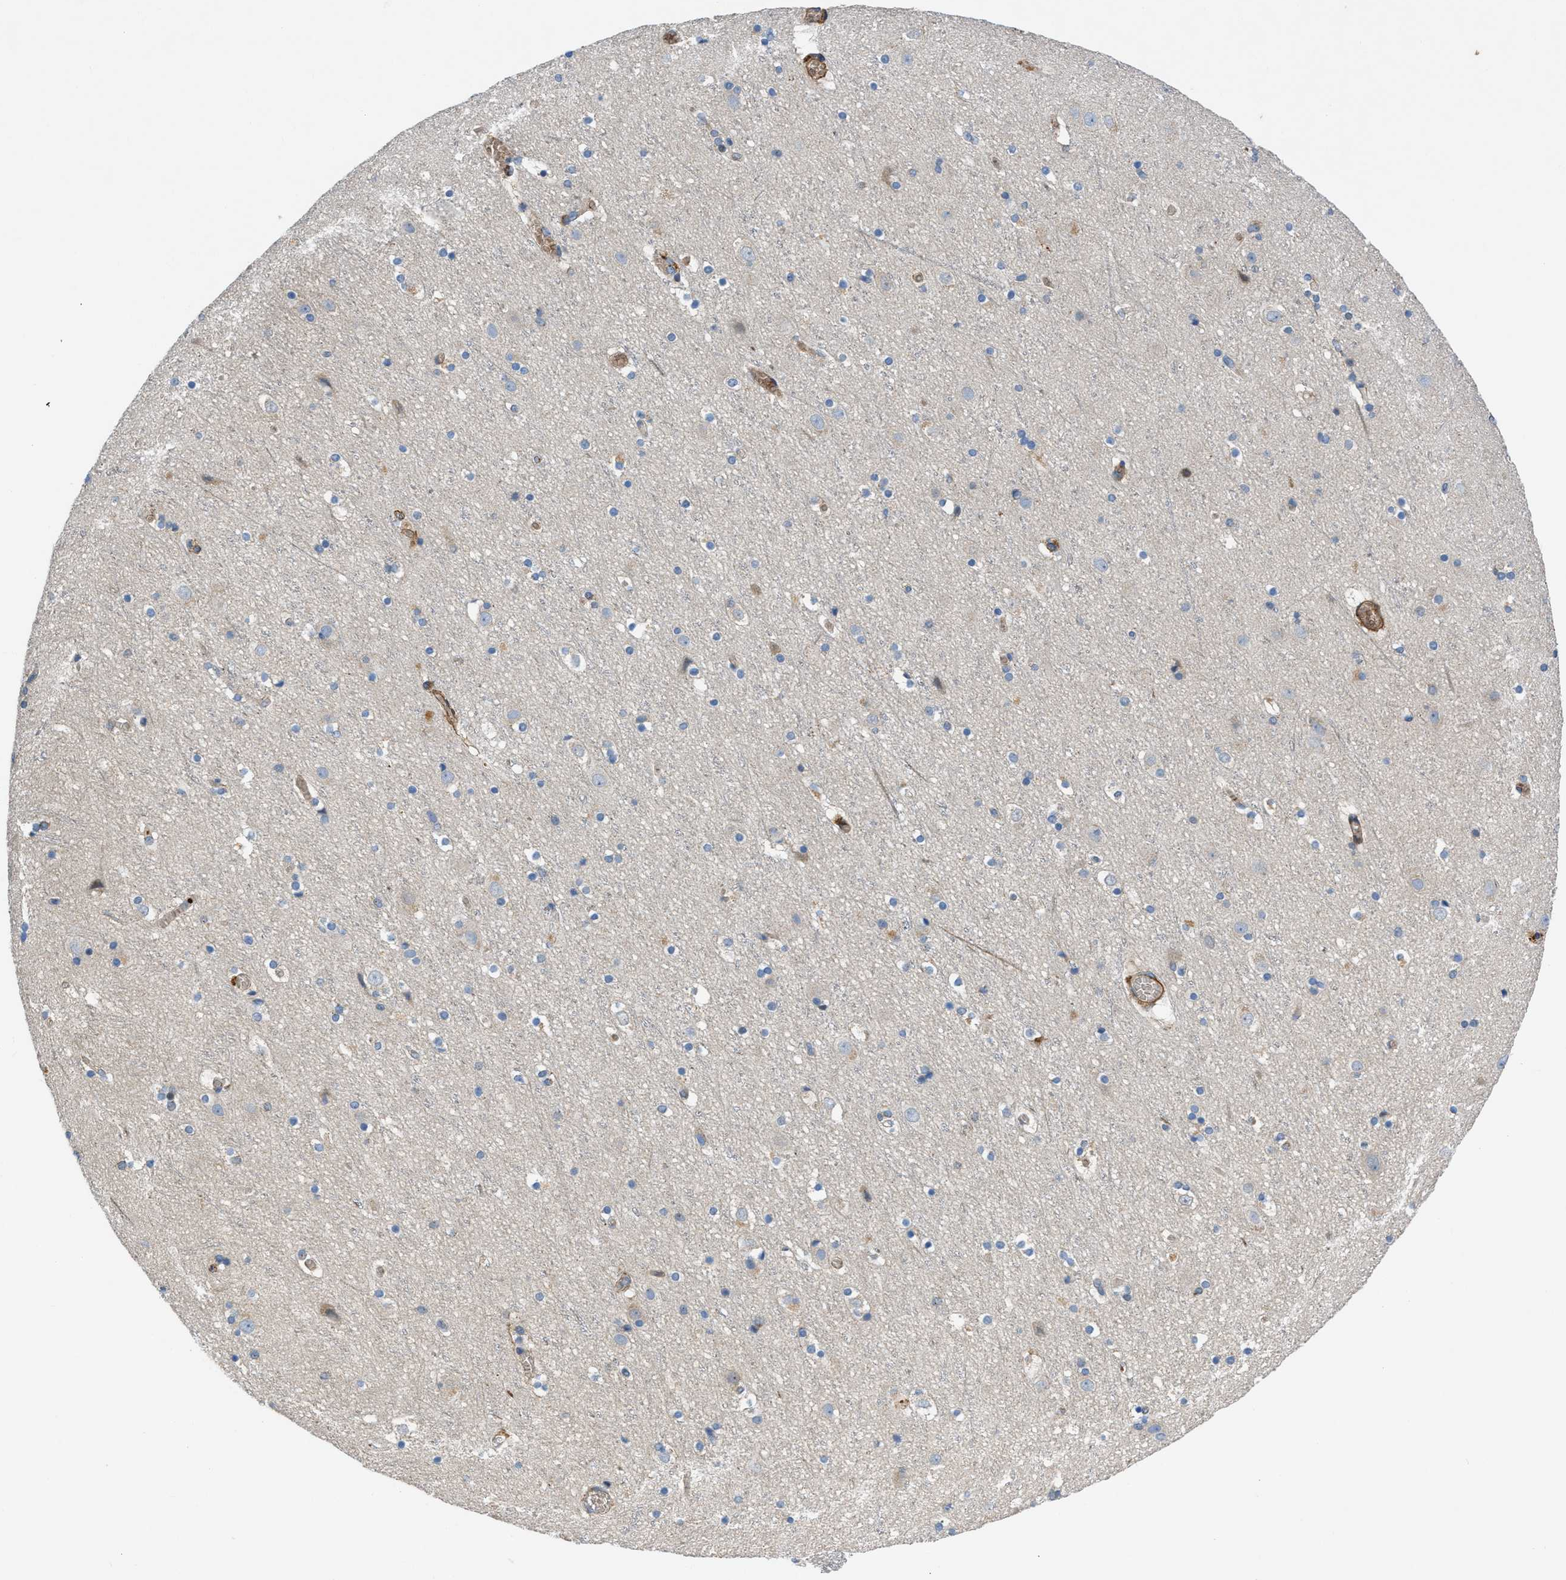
{"staining": {"intensity": "moderate", "quantity": ">75%", "location": "cytoplasmic/membranous"}, "tissue": "cerebral cortex", "cell_type": "Endothelial cells", "image_type": "normal", "snomed": [{"axis": "morphology", "description": "Normal tissue, NOS"}, {"axis": "topography", "description": "Cerebral cortex"}], "caption": "Immunohistochemistry (IHC) (DAB (3,3'-diaminobenzidine)) staining of benign human cerebral cortex displays moderate cytoplasmic/membranous protein staining in approximately >75% of endothelial cells.", "gene": "DHODH", "patient": {"sex": "male", "age": 45}}